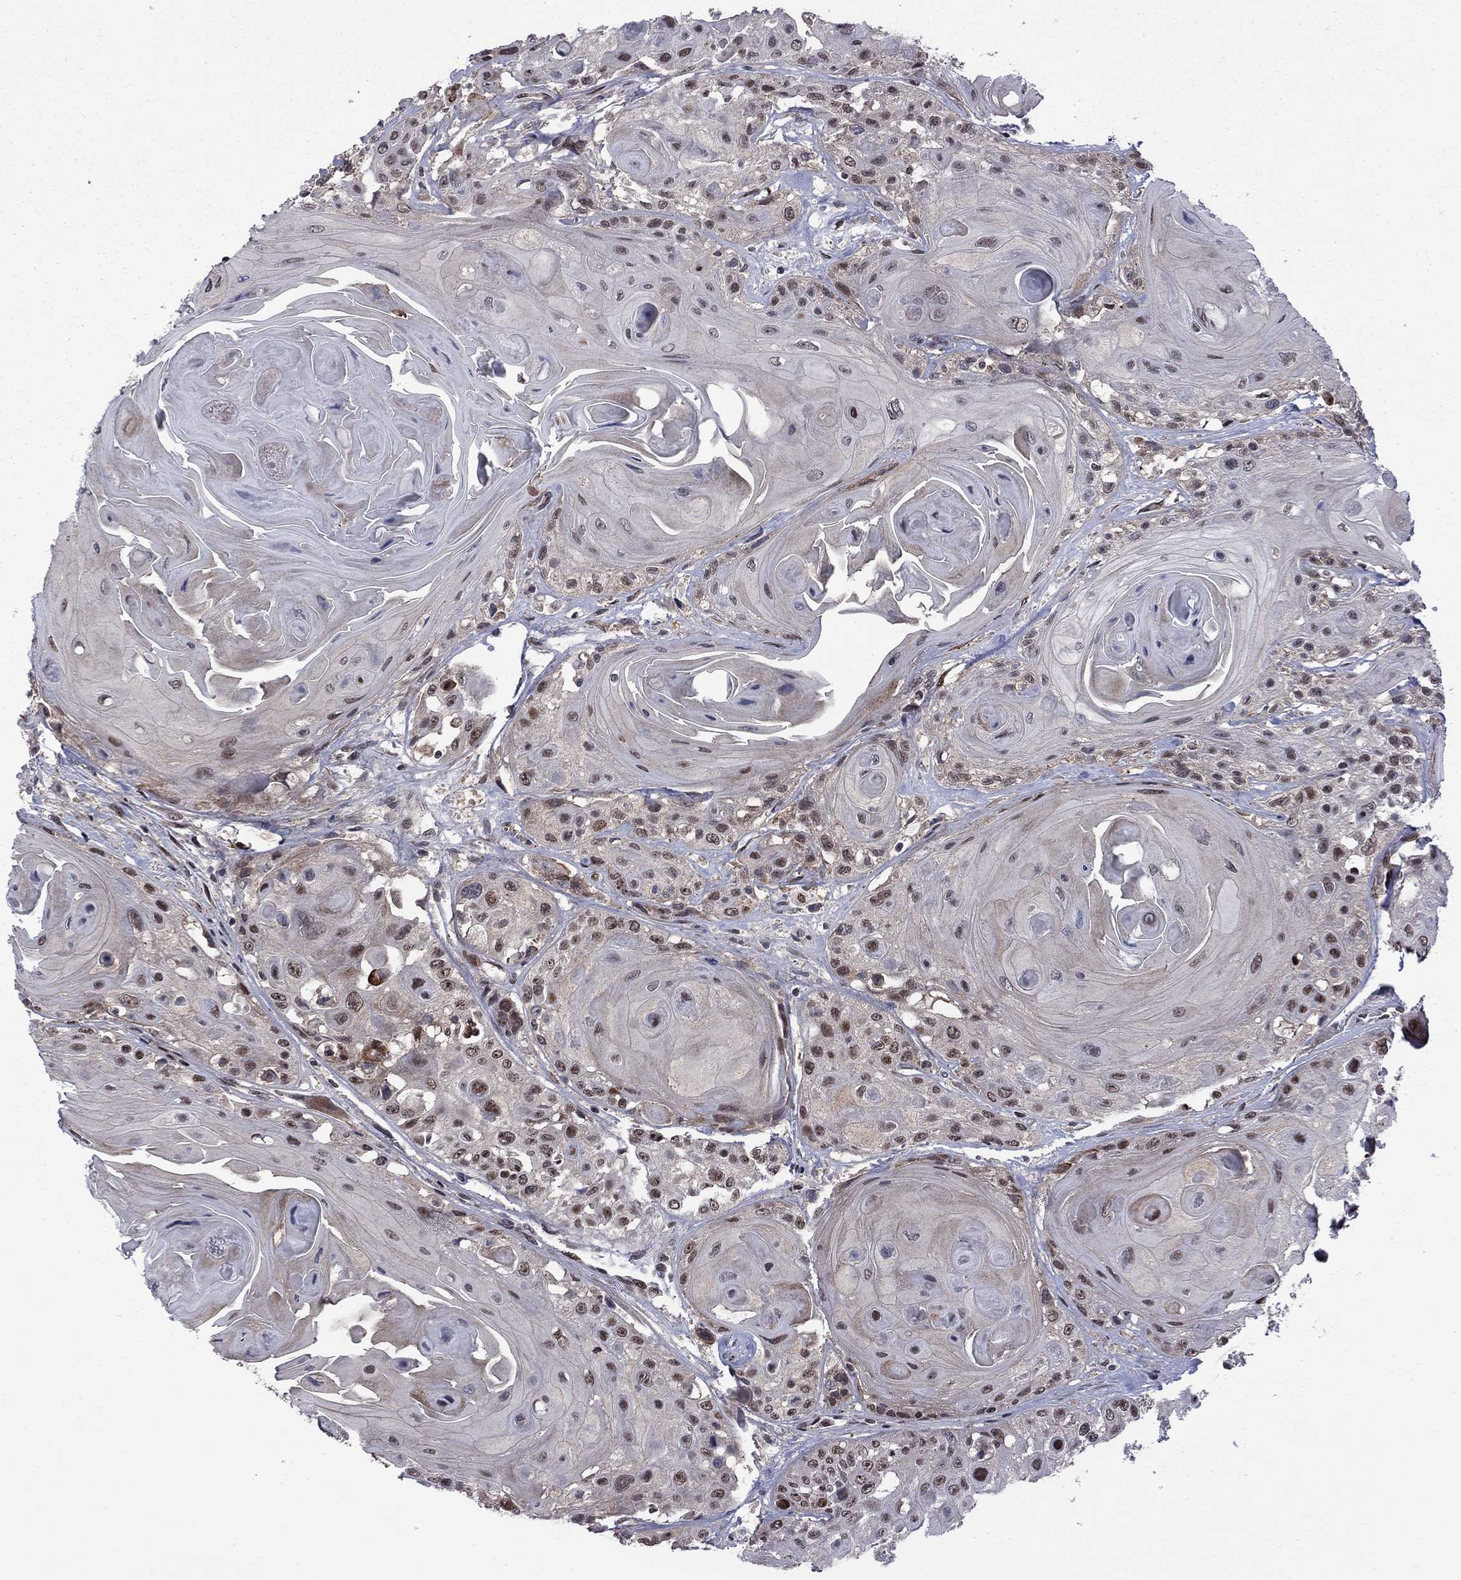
{"staining": {"intensity": "strong", "quantity": "25%-75%", "location": "nuclear"}, "tissue": "head and neck cancer", "cell_type": "Tumor cells", "image_type": "cancer", "snomed": [{"axis": "morphology", "description": "Squamous cell carcinoma, NOS"}, {"axis": "topography", "description": "Head-Neck"}], "caption": "Protein expression analysis of head and neck cancer exhibits strong nuclear expression in about 25%-75% of tumor cells.", "gene": "BRF1", "patient": {"sex": "female", "age": 59}}